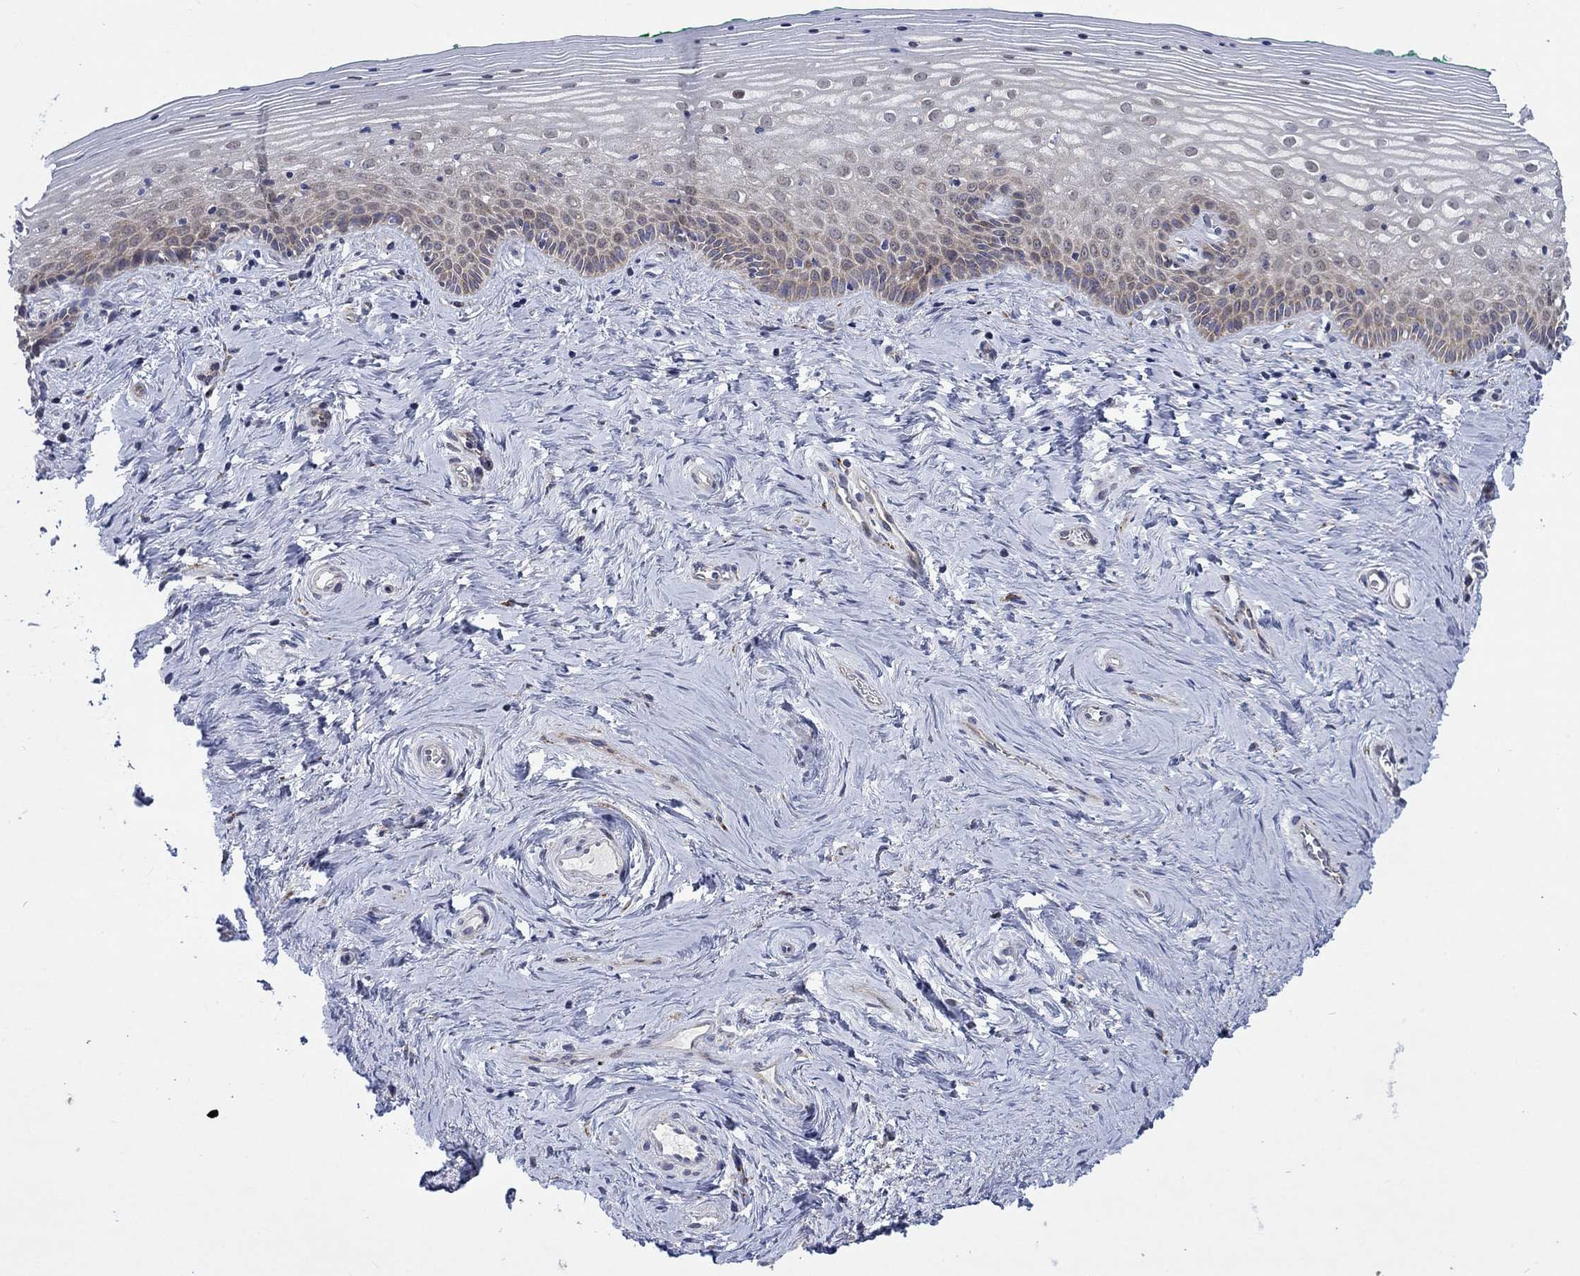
{"staining": {"intensity": "weak", "quantity": "<25%", "location": "cytoplasmic/membranous"}, "tissue": "vagina", "cell_type": "Squamous epithelial cells", "image_type": "normal", "snomed": [{"axis": "morphology", "description": "Normal tissue, NOS"}, {"axis": "topography", "description": "Vagina"}], "caption": "Squamous epithelial cells are negative for brown protein staining in unremarkable vagina. Brightfield microscopy of immunohistochemistry (IHC) stained with DAB (3,3'-diaminobenzidine) (brown) and hematoxylin (blue), captured at high magnification.", "gene": "SLC35F2", "patient": {"sex": "female", "age": 45}}